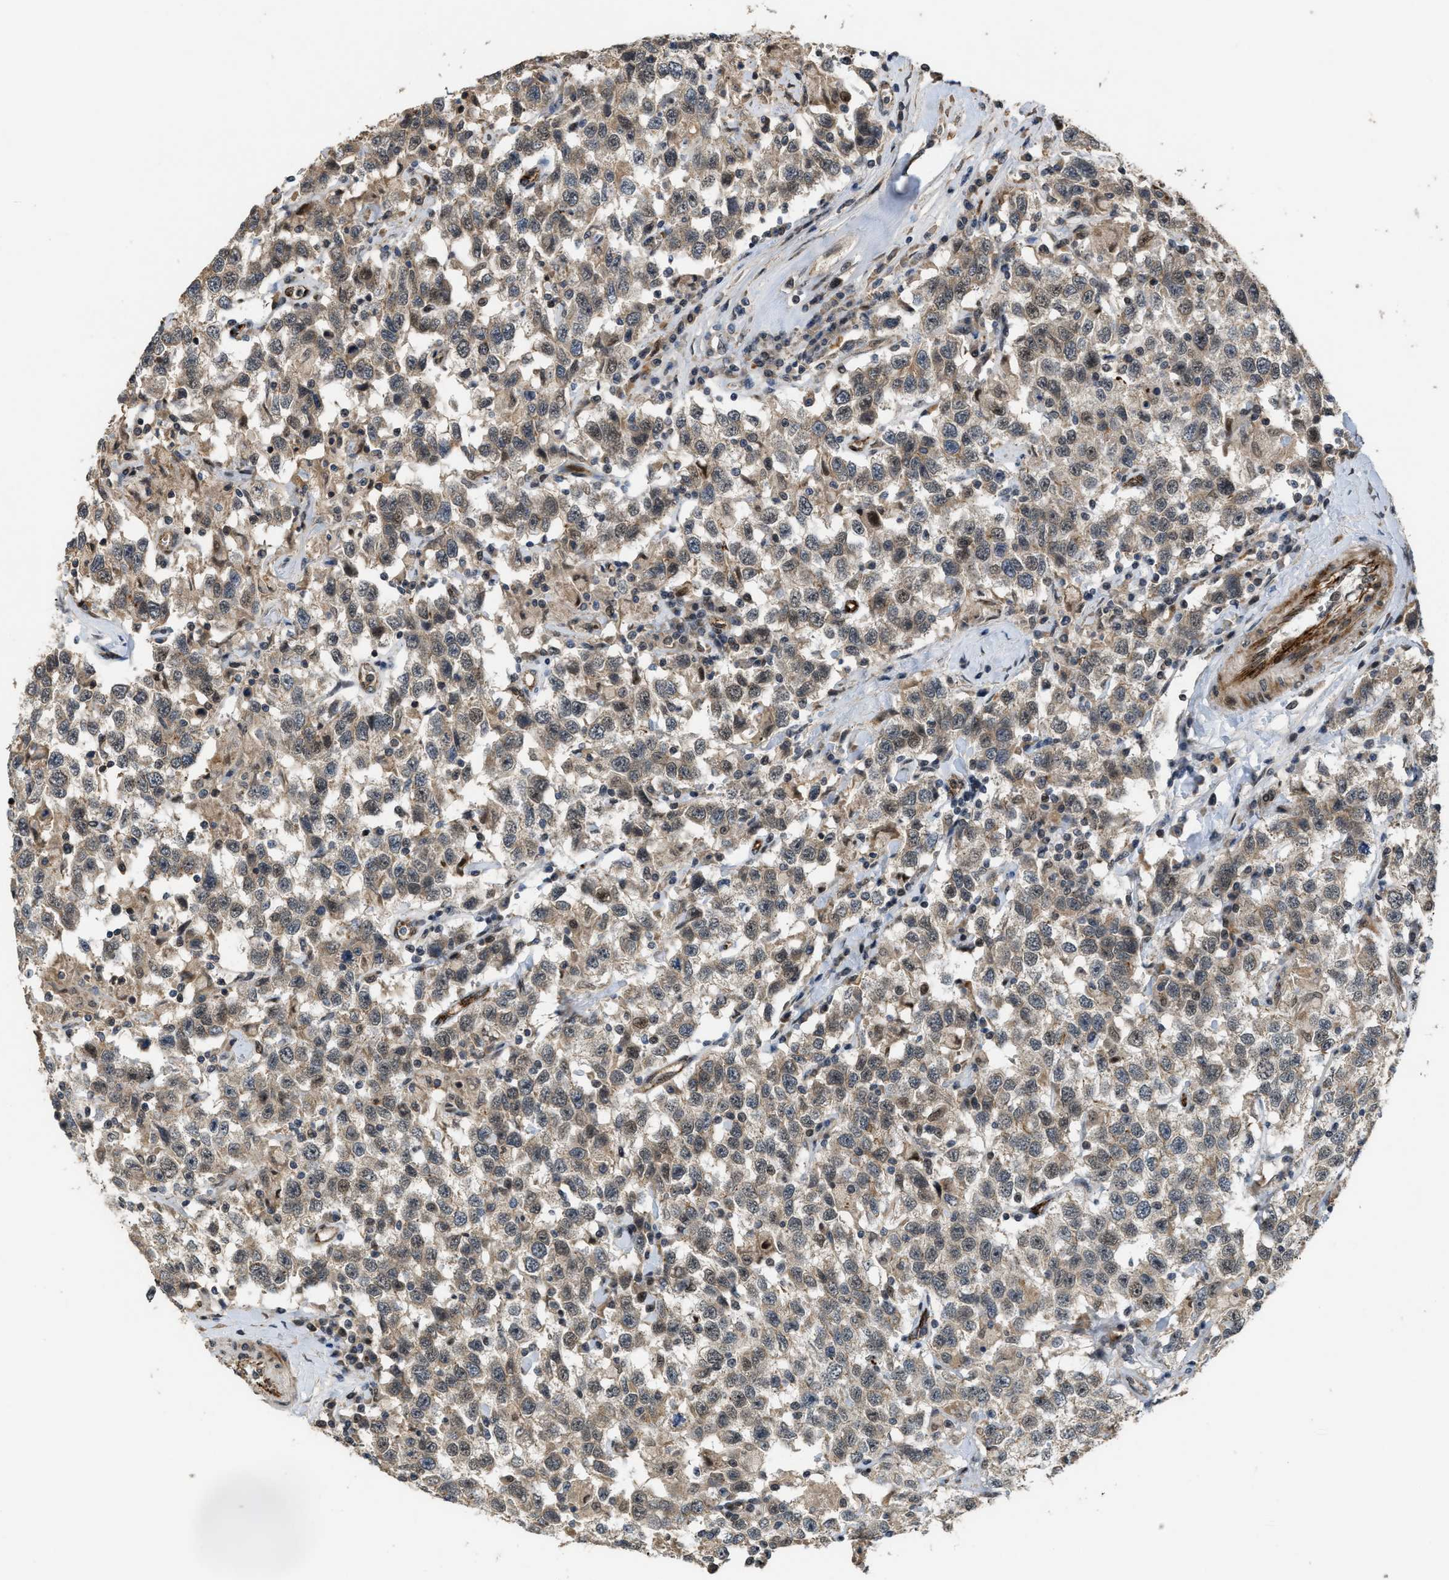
{"staining": {"intensity": "weak", "quantity": ">75%", "location": "cytoplasmic/membranous"}, "tissue": "testis cancer", "cell_type": "Tumor cells", "image_type": "cancer", "snomed": [{"axis": "morphology", "description": "Seminoma, NOS"}, {"axis": "topography", "description": "Testis"}], "caption": "This is an image of immunohistochemistry (IHC) staining of testis seminoma, which shows weak positivity in the cytoplasmic/membranous of tumor cells.", "gene": "DPF2", "patient": {"sex": "male", "age": 41}}